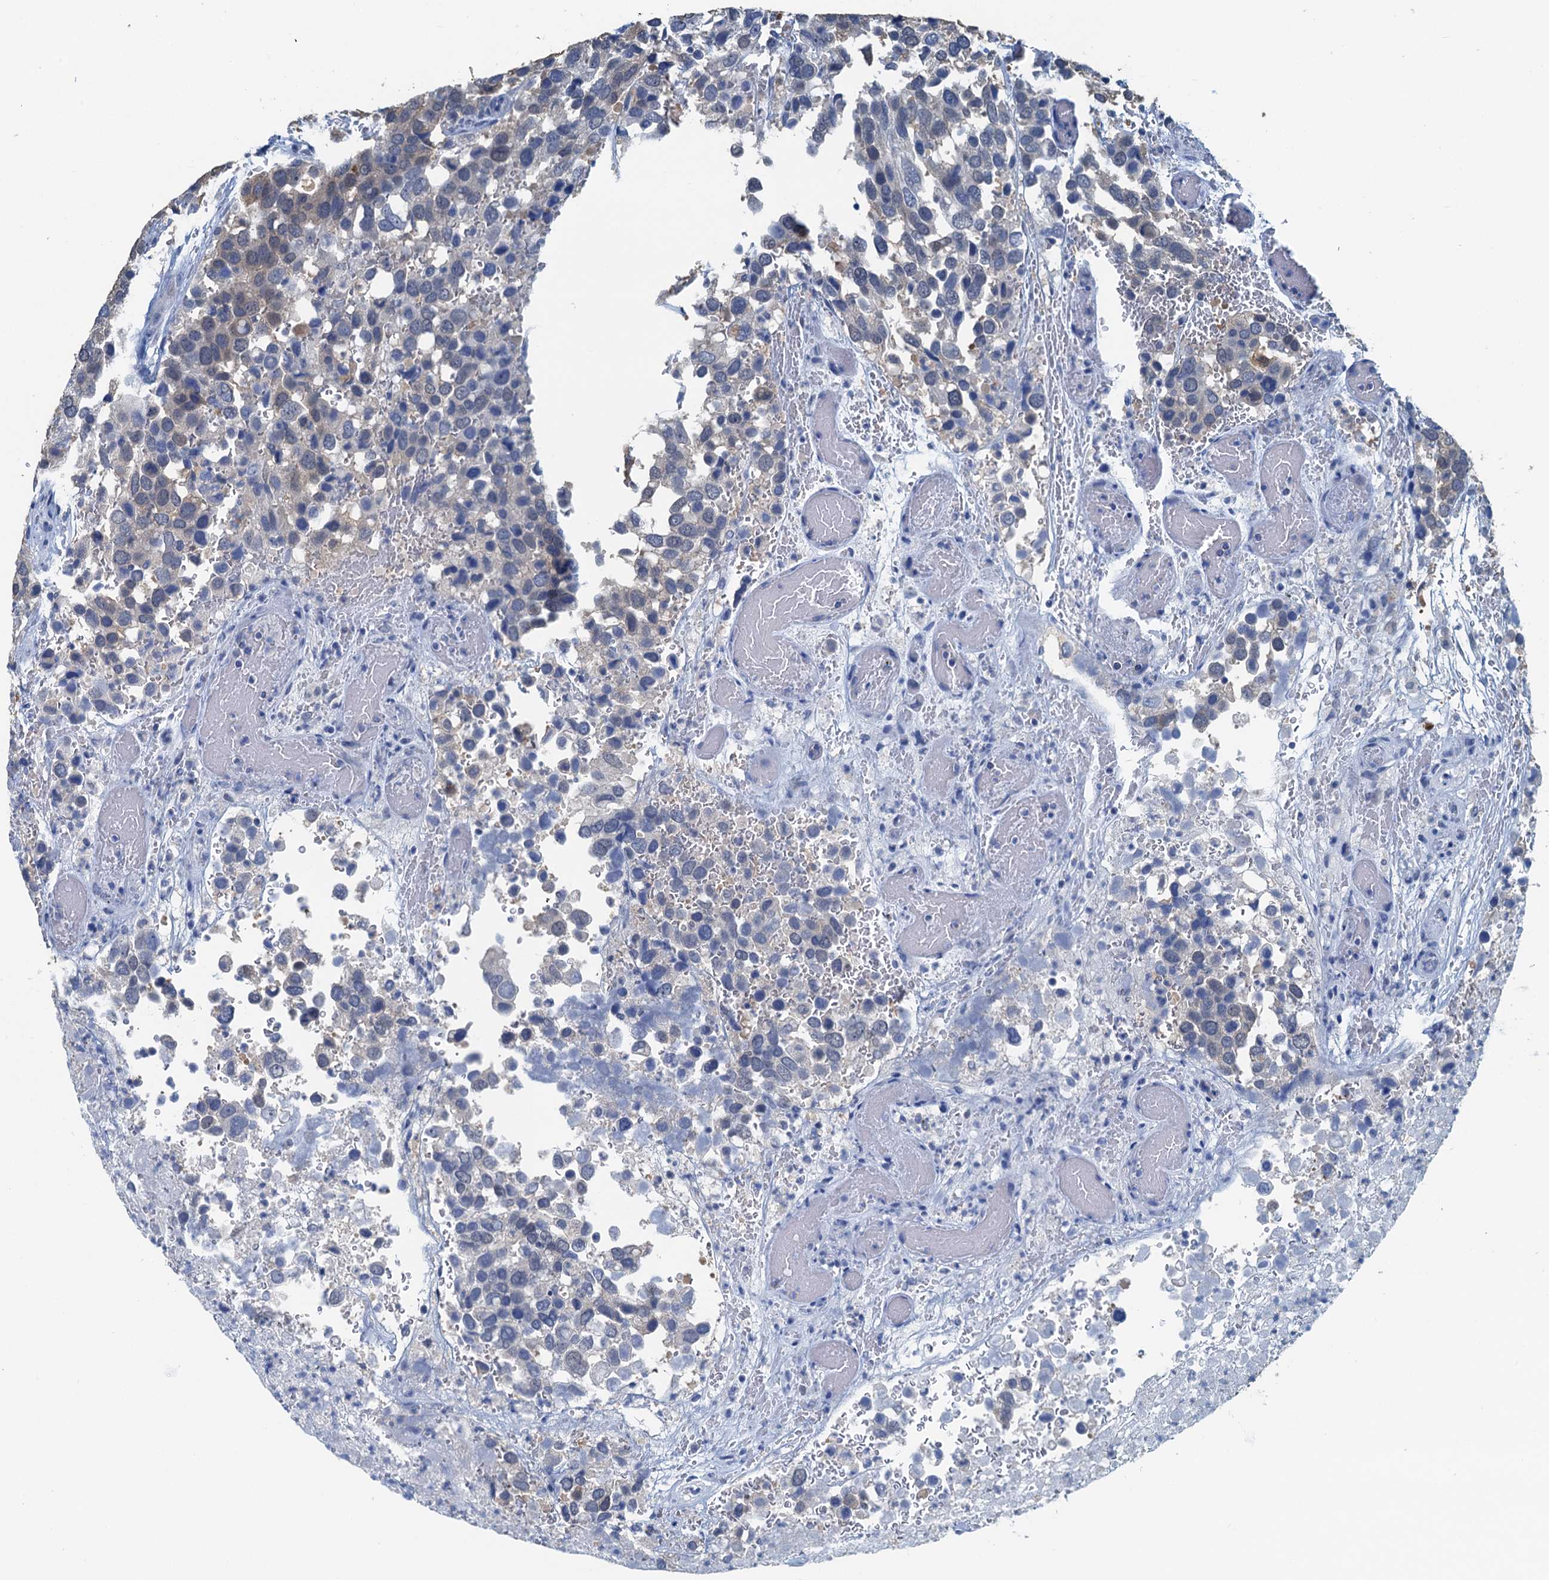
{"staining": {"intensity": "weak", "quantity": "<25%", "location": "cytoplasmic/membranous"}, "tissue": "breast cancer", "cell_type": "Tumor cells", "image_type": "cancer", "snomed": [{"axis": "morphology", "description": "Duct carcinoma"}, {"axis": "topography", "description": "Breast"}], "caption": "A micrograph of breast intraductal carcinoma stained for a protein reveals no brown staining in tumor cells.", "gene": "AHCY", "patient": {"sex": "female", "age": 83}}